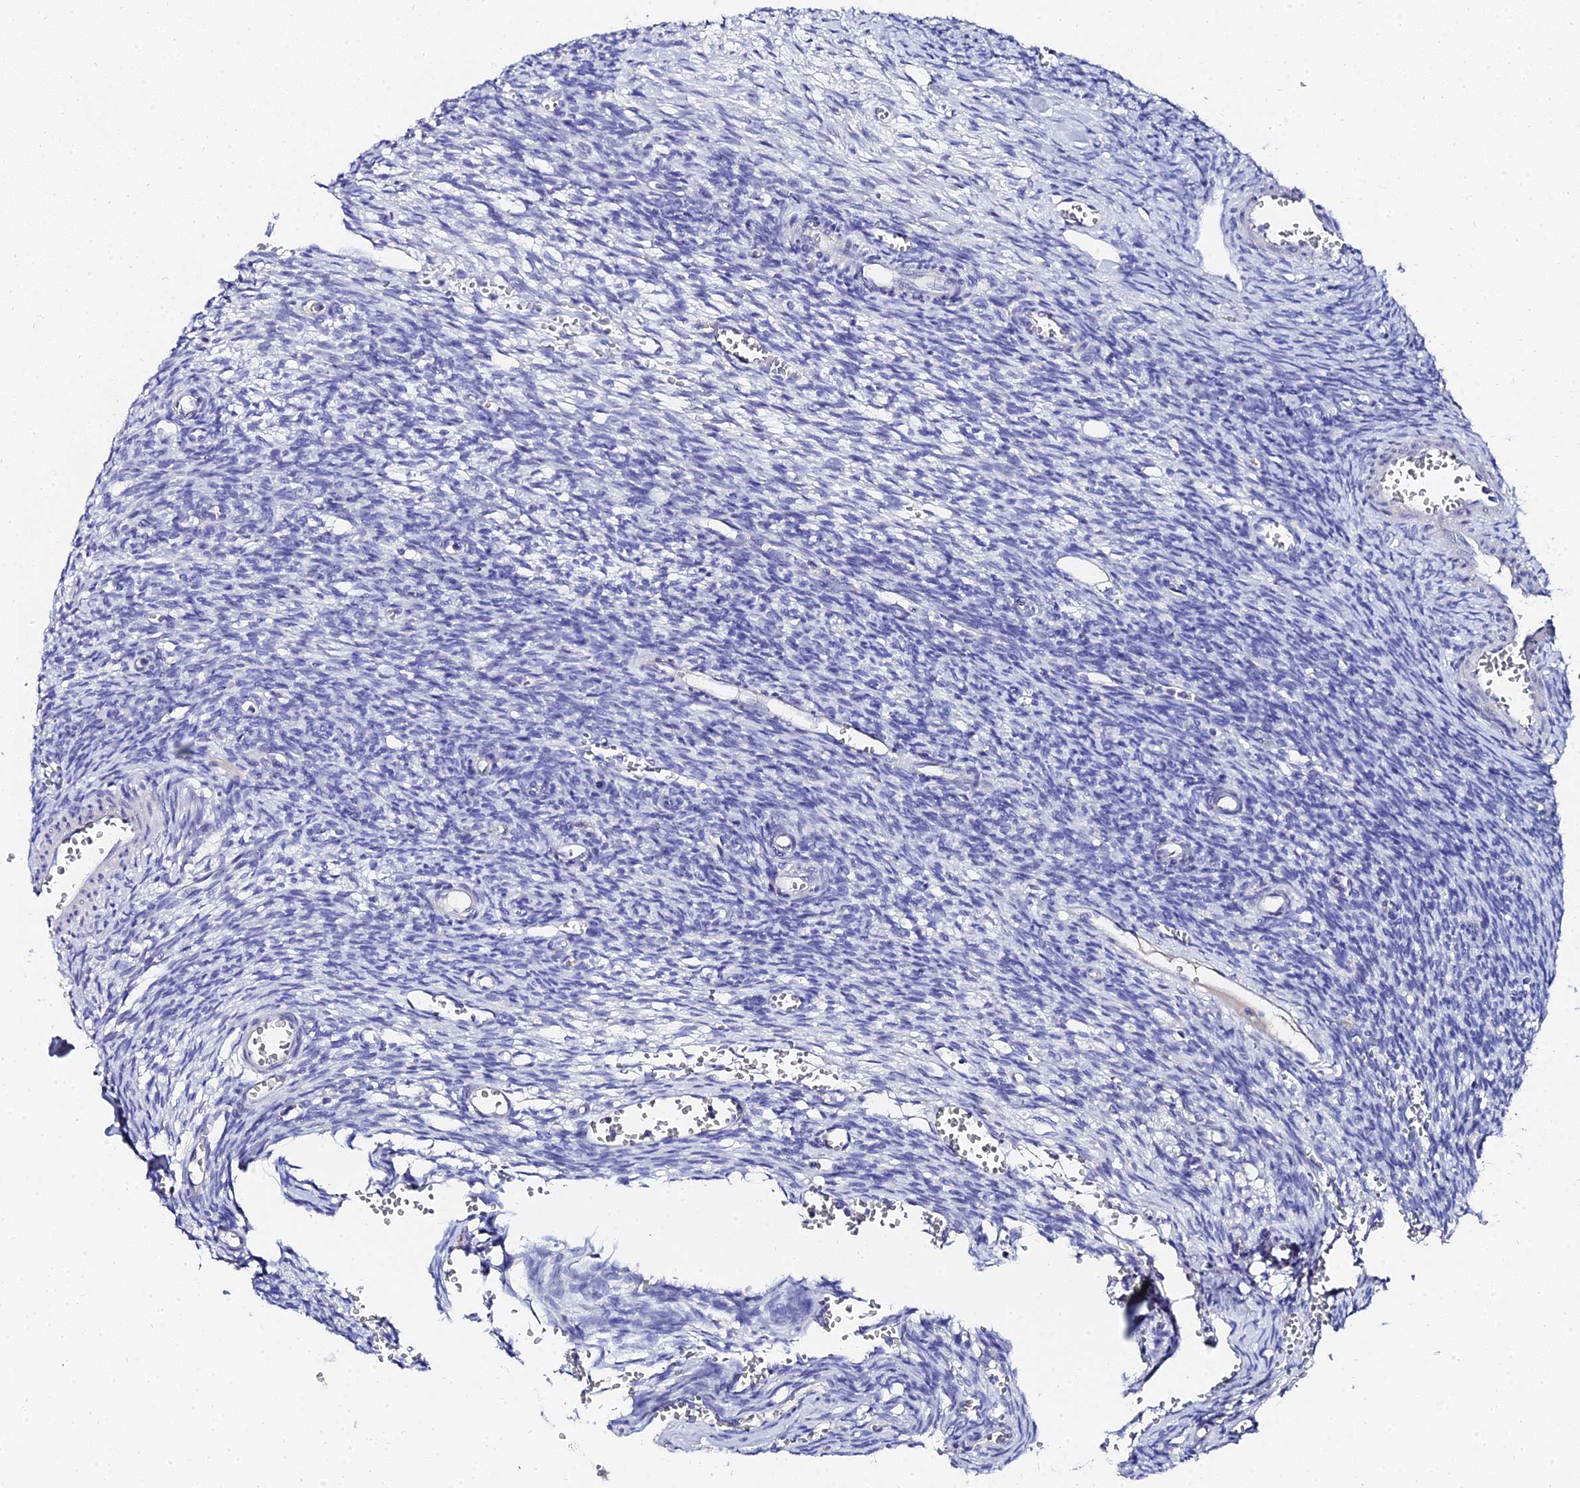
{"staining": {"intensity": "negative", "quantity": "none", "location": "none"}, "tissue": "ovary", "cell_type": "Follicle cells", "image_type": "normal", "snomed": [{"axis": "morphology", "description": "Normal tissue, NOS"}, {"axis": "topography", "description": "Ovary"}], "caption": "Immunohistochemistry image of normal ovary stained for a protein (brown), which demonstrates no positivity in follicle cells. (DAB (3,3'-diaminobenzidine) immunohistochemistry with hematoxylin counter stain).", "gene": "KRT17", "patient": {"sex": "female", "age": 39}}